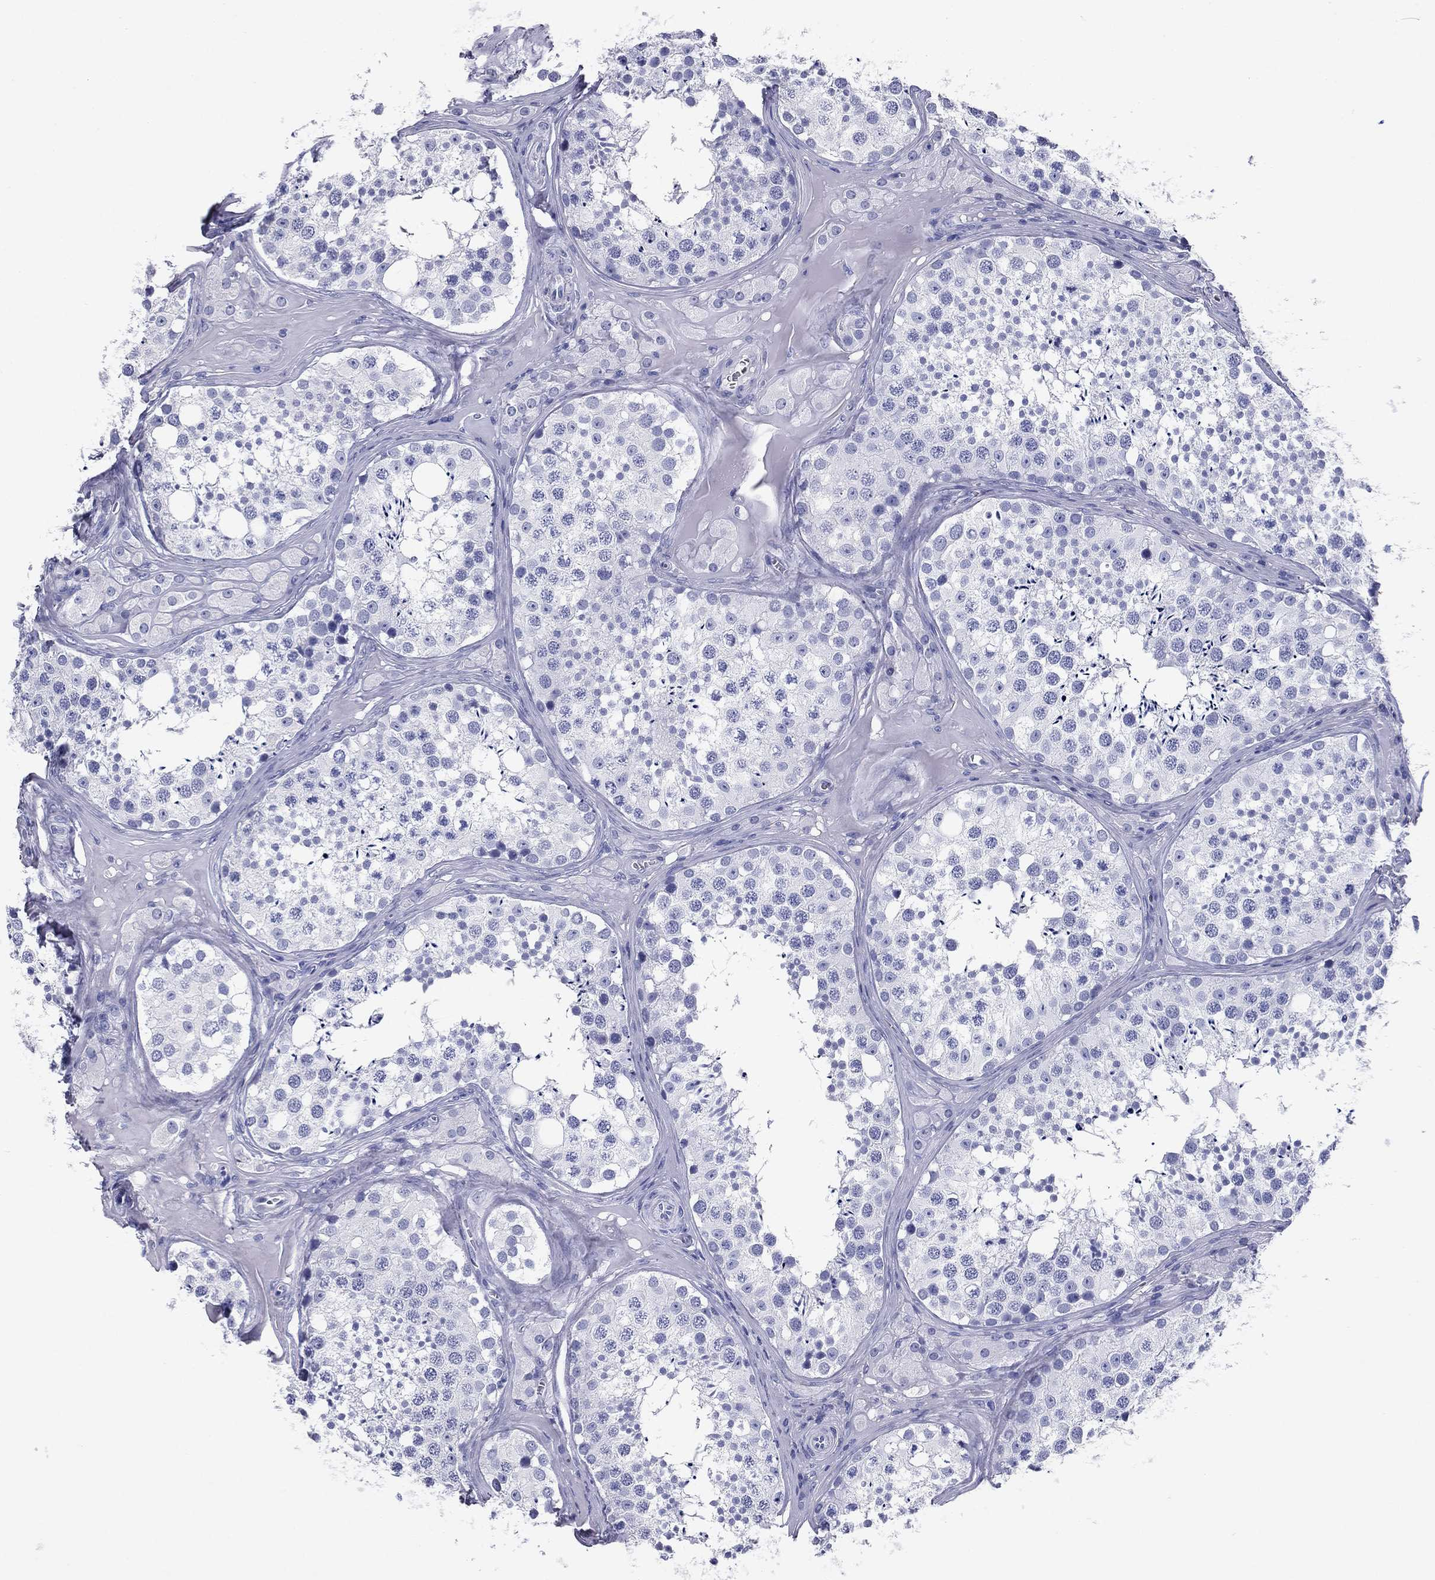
{"staining": {"intensity": "negative", "quantity": "none", "location": "none"}, "tissue": "testis", "cell_type": "Cells in seminiferous ducts", "image_type": "normal", "snomed": [{"axis": "morphology", "description": "Normal tissue, NOS"}, {"axis": "topography", "description": "Testis"}], "caption": "Immunohistochemical staining of unremarkable testis exhibits no significant positivity in cells in seminiferous ducts. (Stains: DAB (3,3'-diaminobenzidine) immunohistochemistry (IHC) with hematoxylin counter stain, Microscopy: brightfield microscopy at high magnification).", "gene": "NPPA", "patient": {"sex": "male", "age": 31}}